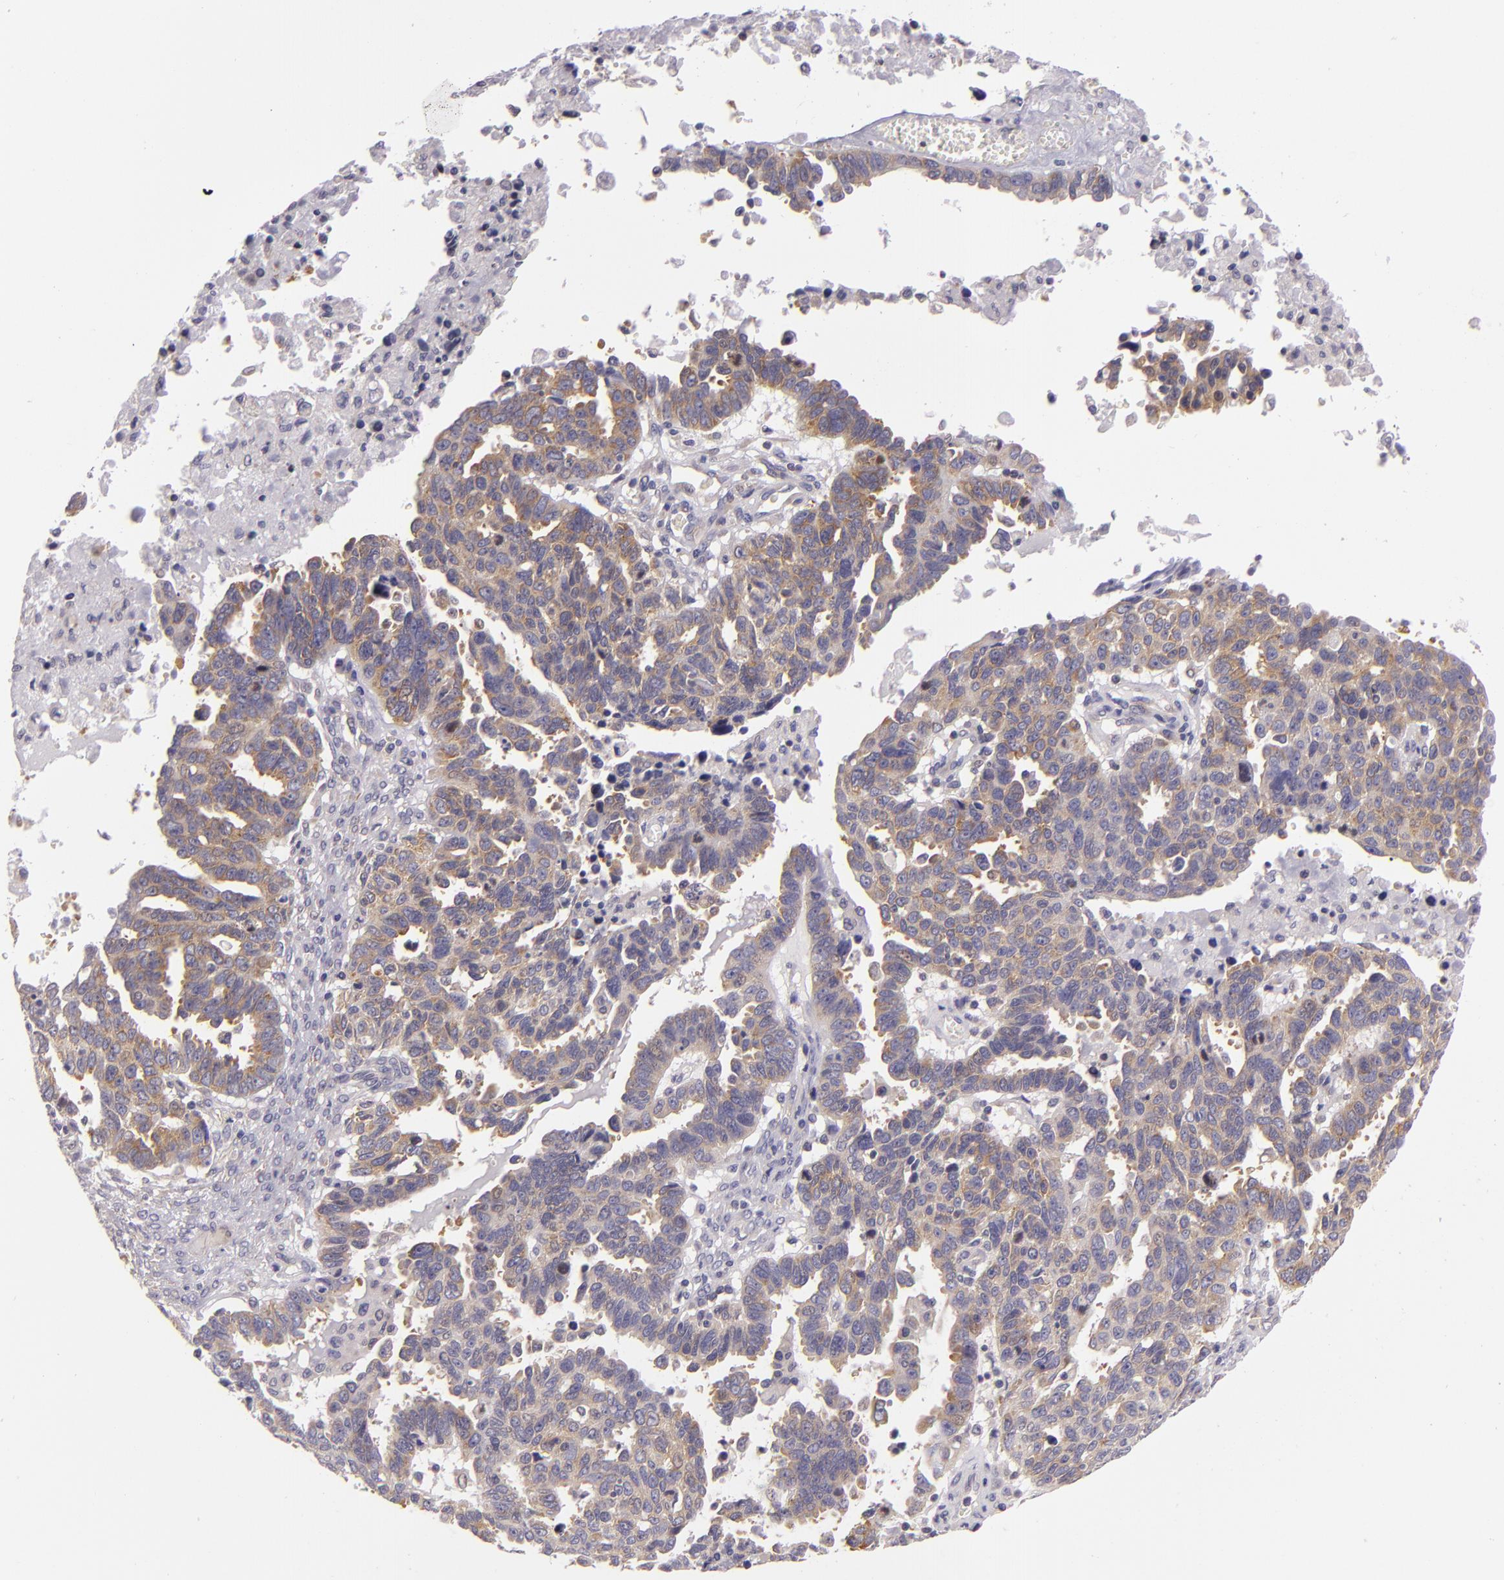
{"staining": {"intensity": "weak", "quantity": "25%-75%", "location": "cytoplasmic/membranous"}, "tissue": "ovarian cancer", "cell_type": "Tumor cells", "image_type": "cancer", "snomed": [{"axis": "morphology", "description": "Carcinoma, endometroid"}, {"axis": "morphology", "description": "Cystadenocarcinoma, serous, NOS"}, {"axis": "topography", "description": "Ovary"}], "caption": "Ovarian cancer was stained to show a protein in brown. There is low levels of weak cytoplasmic/membranous expression in approximately 25%-75% of tumor cells. (DAB (3,3'-diaminobenzidine) IHC, brown staining for protein, blue staining for nuclei).", "gene": "UPF3B", "patient": {"sex": "female", "age": 45}}